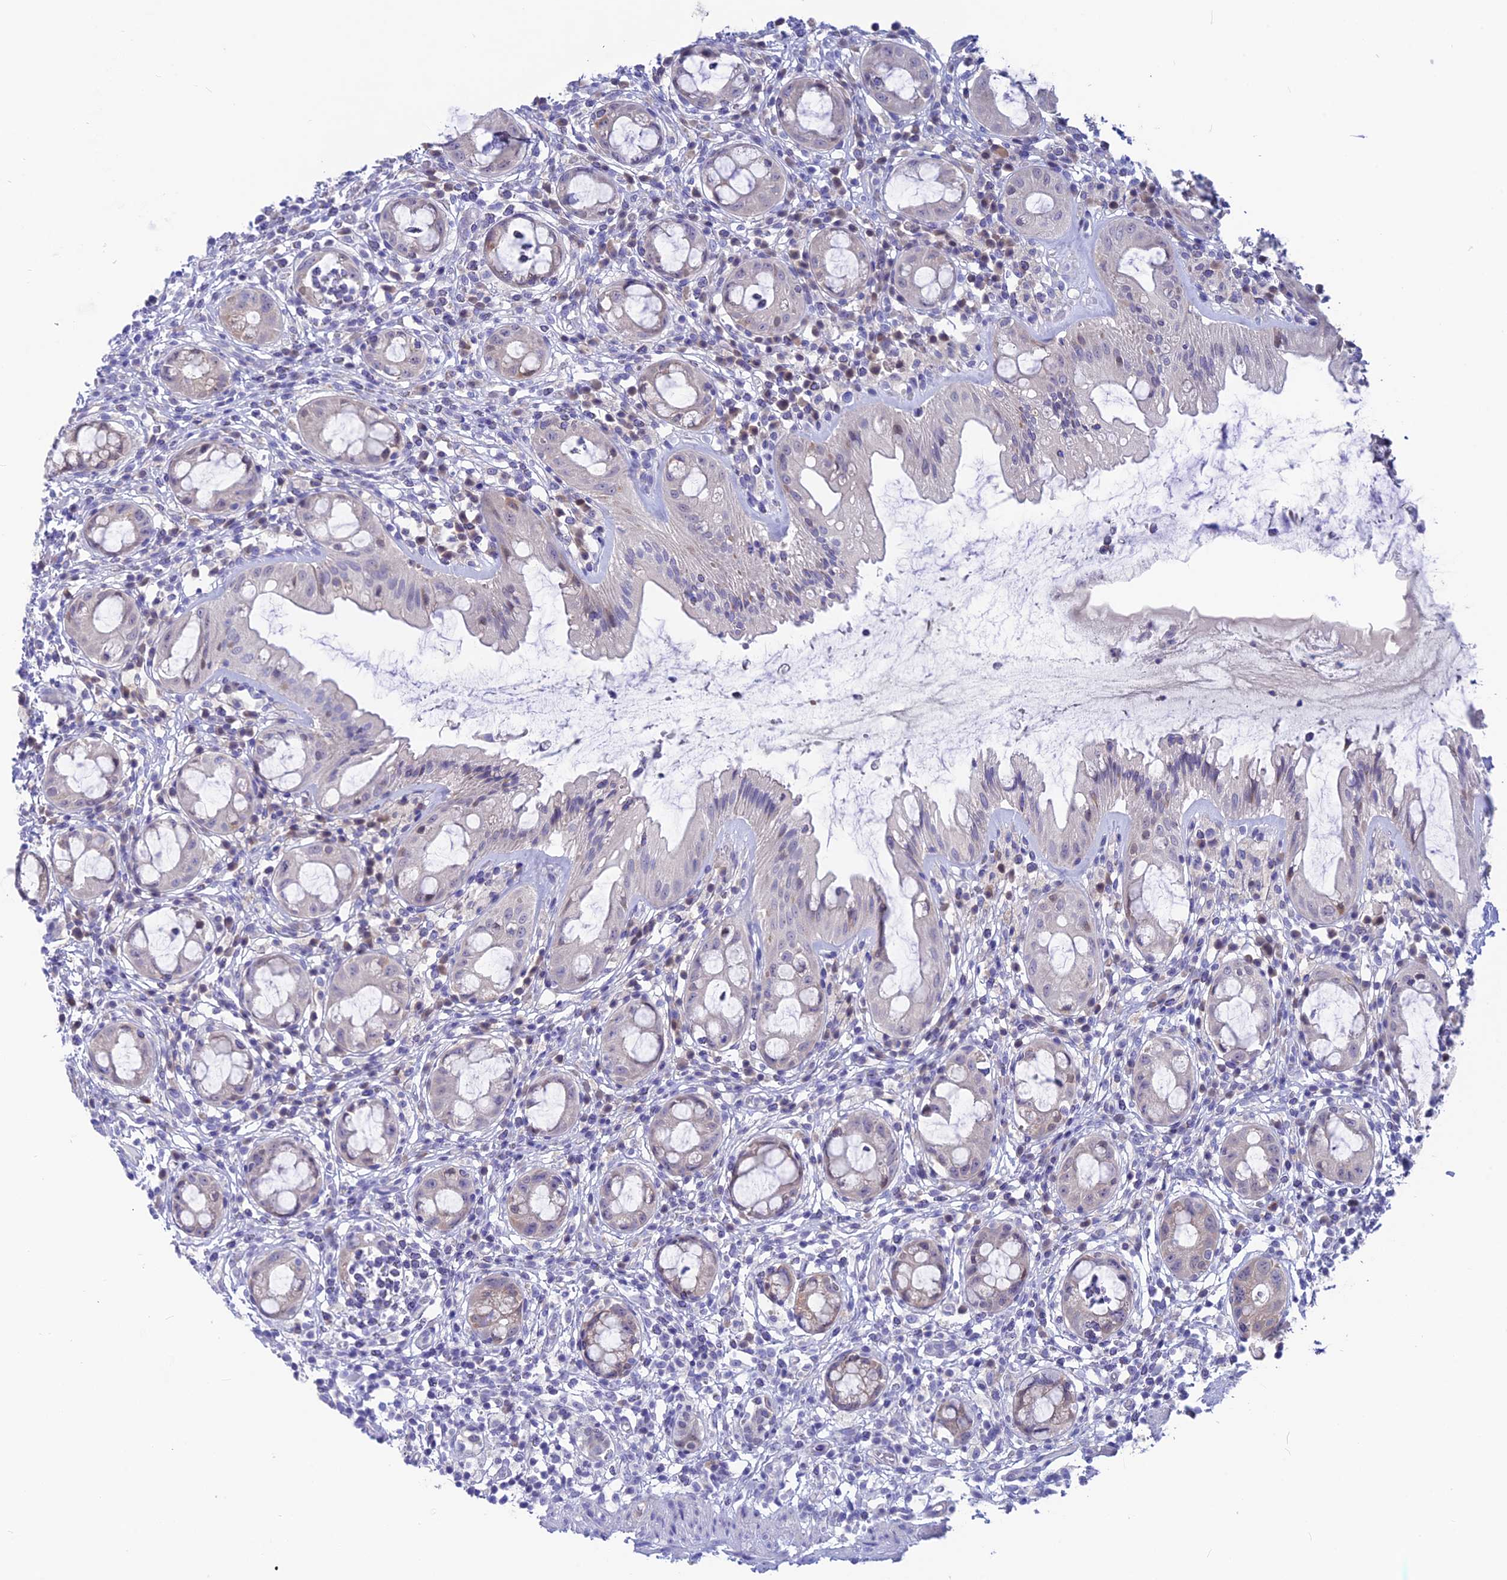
{"staining": {"intensity": "weak", "quantity": "<25%", "location": "nuclear"}, "tissue": "rectum", "cell_type": "Glandular cells", "image_type": "normal", "snomed": [{"axis": "morphology", "description": "Normal tissue, NOS"}, {"axis": "topography", "description": "Rectum"}], "caption": "High magnification brightfield microscopy of unremarkable rectum stained with DAB (brown) and counterstained with hematoxylin (blue): glandular cells show no significant staining. Nuclei are stained in blue.", "gene": "SNTN", "patient": {"sex": "female", "age": 57}}